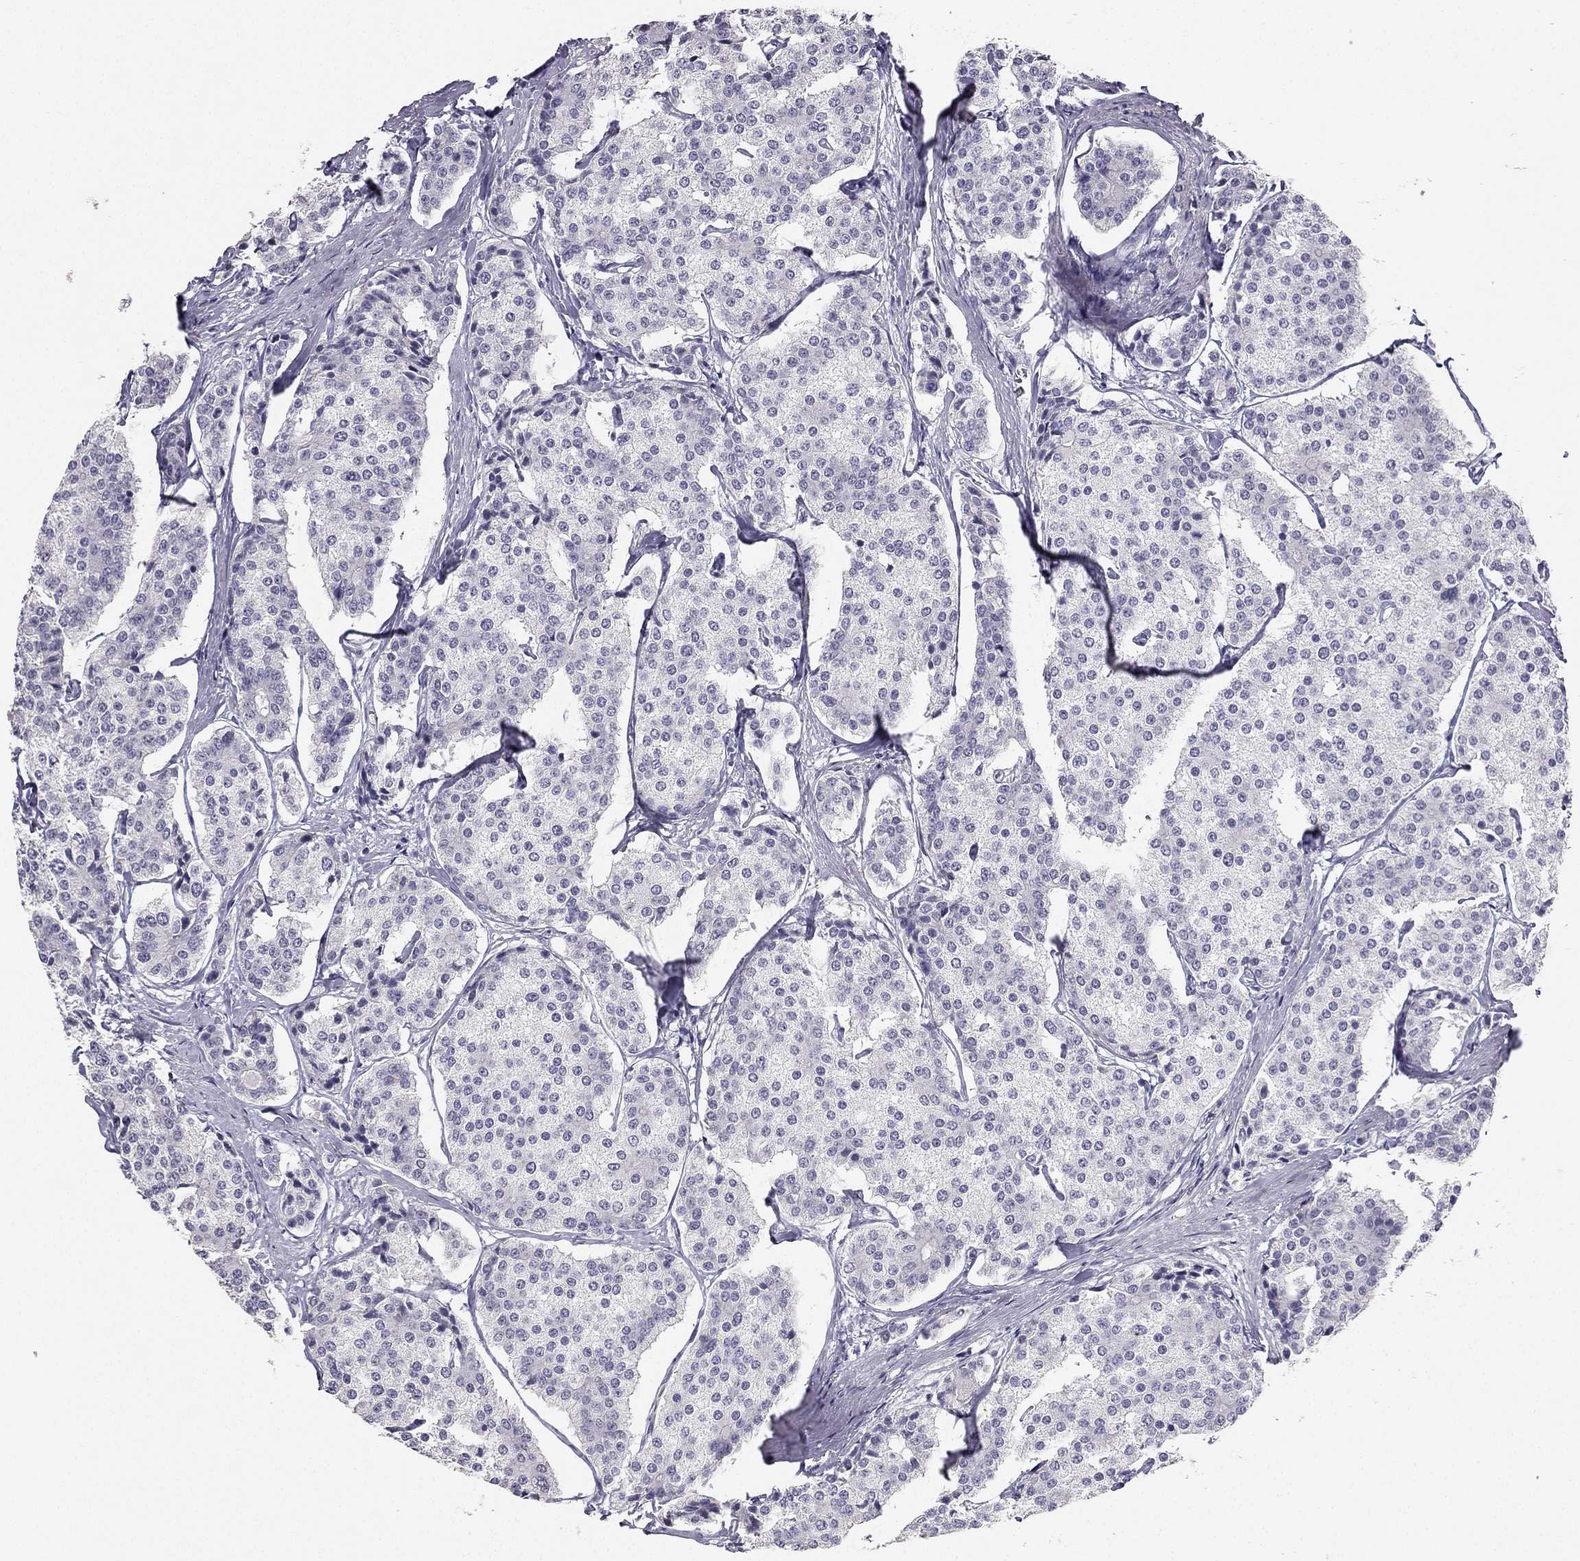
{"staining": {"intensity": "negative", "quantity": "none", "location": "none"}, "tissue": "carcinoid", "cell_type": "Tumor cells", "image_type": "cancer", "snomed": [{"axis": "morphology", "description": "Carcinoid, malignant, NOS"}, {"axis": "topography", "description": "Small intestine"}], "caption": "DAB (3,3'-diaminobenzidine) immunohistochemical staining of human carcinoid (malignant) demonstrates no significant positivity in tumor cells. Brightfield microscopy of immunohistochemistry (IHC) stained with DAB (brown) and hematoxylin (blue), captured at high magnification.", "gene": "CALB2", "patient": {"sex": "female", "age": 65}}